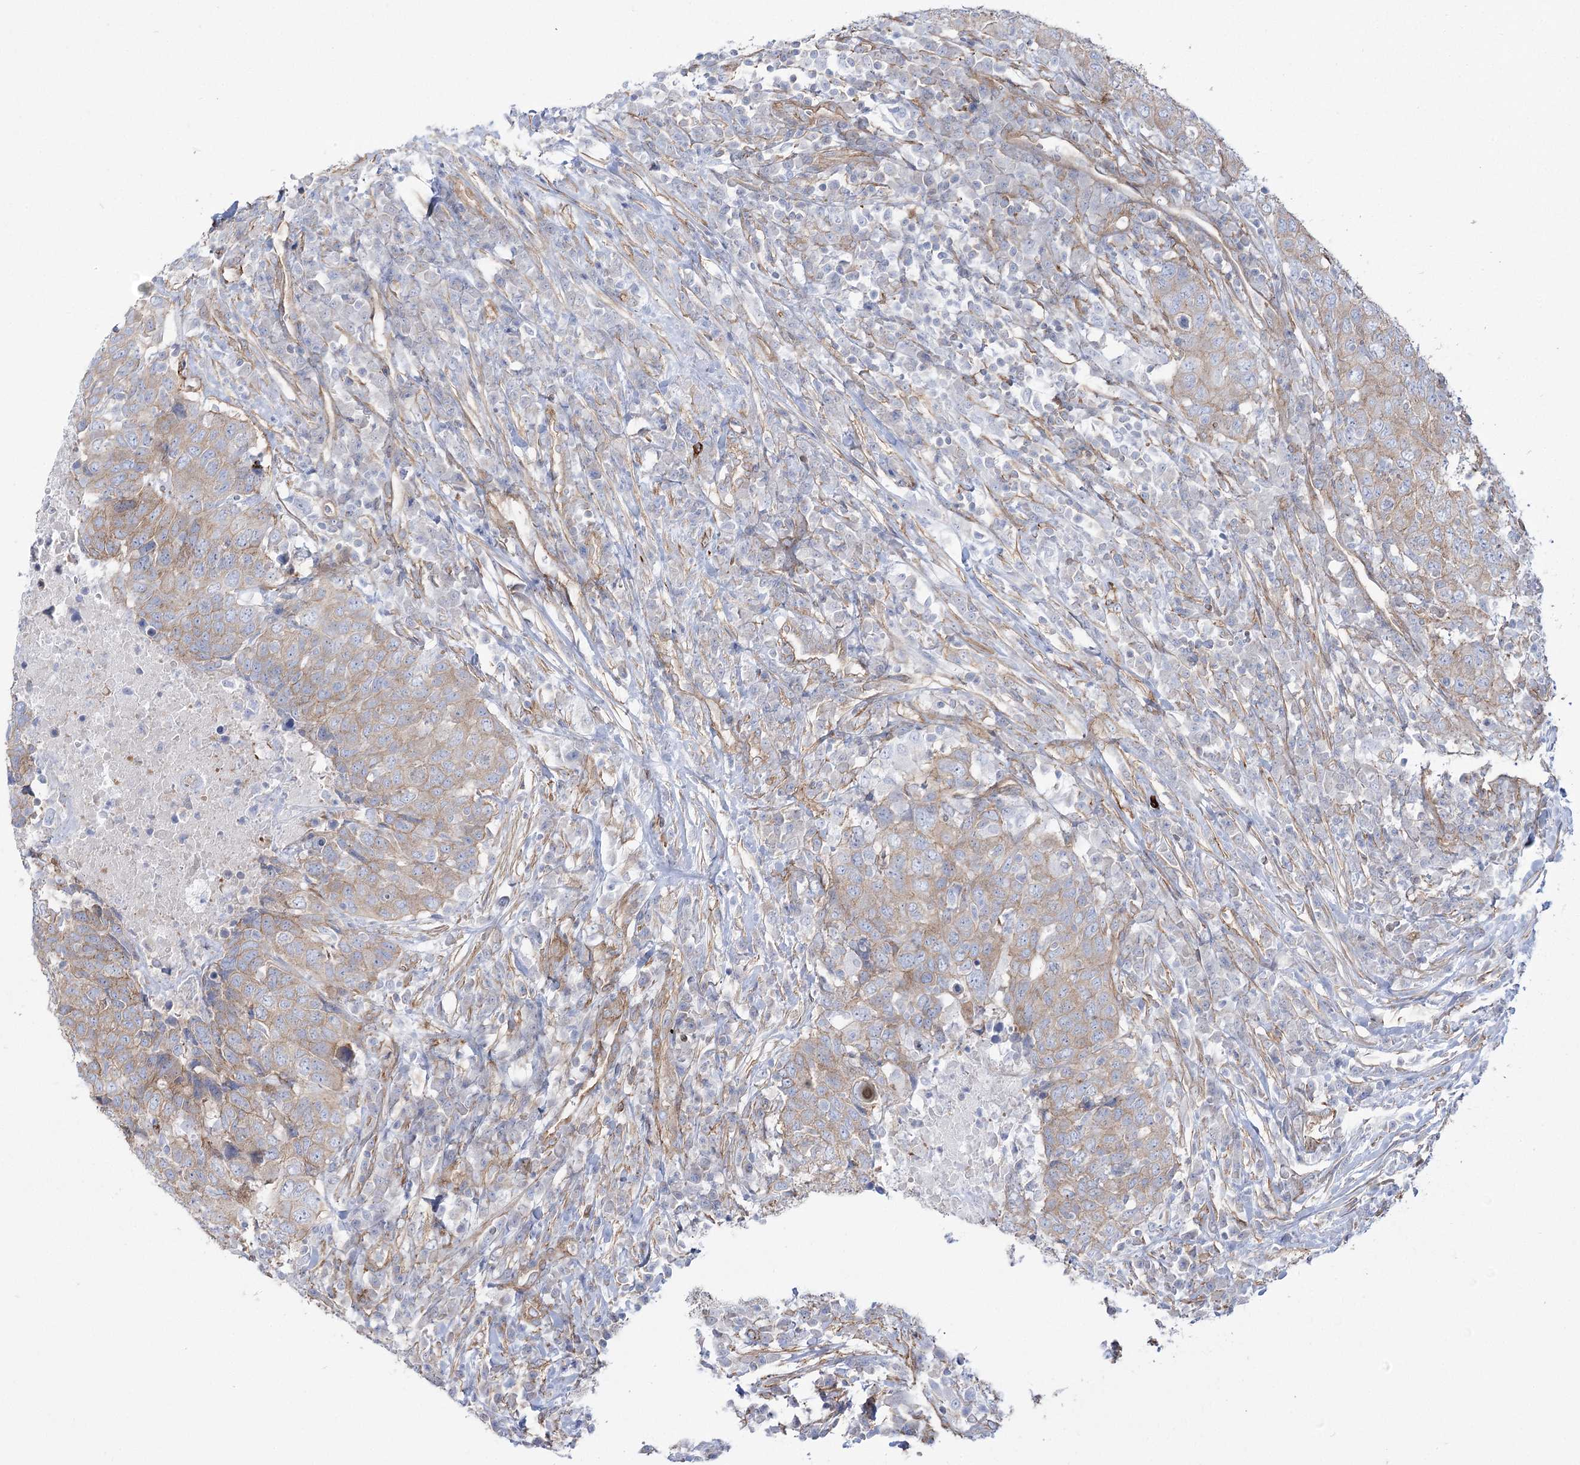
{"staining": {"intensity": "weak", "quantity": ">75%", "location": "cytoplasmic/membranous"}, "tissue": "head and neck cancer", "cell_type": "Tumor cells", "image_type": "cancer", "snomed": [{"axis": "morphology", "description": "Squamous cell carcinoma, NOS"}, {"axis": "topography", "description": "Head-Neck"}], "caption": "The photomicrograph reveals immunohistochemical staining of head and neck cancer. There is weak cytoplasmic/membranous staining is identified in about >75% of tumor cells.", "gene": "PLEKHA5", "patient": {"sex": "male", "age": 66}}